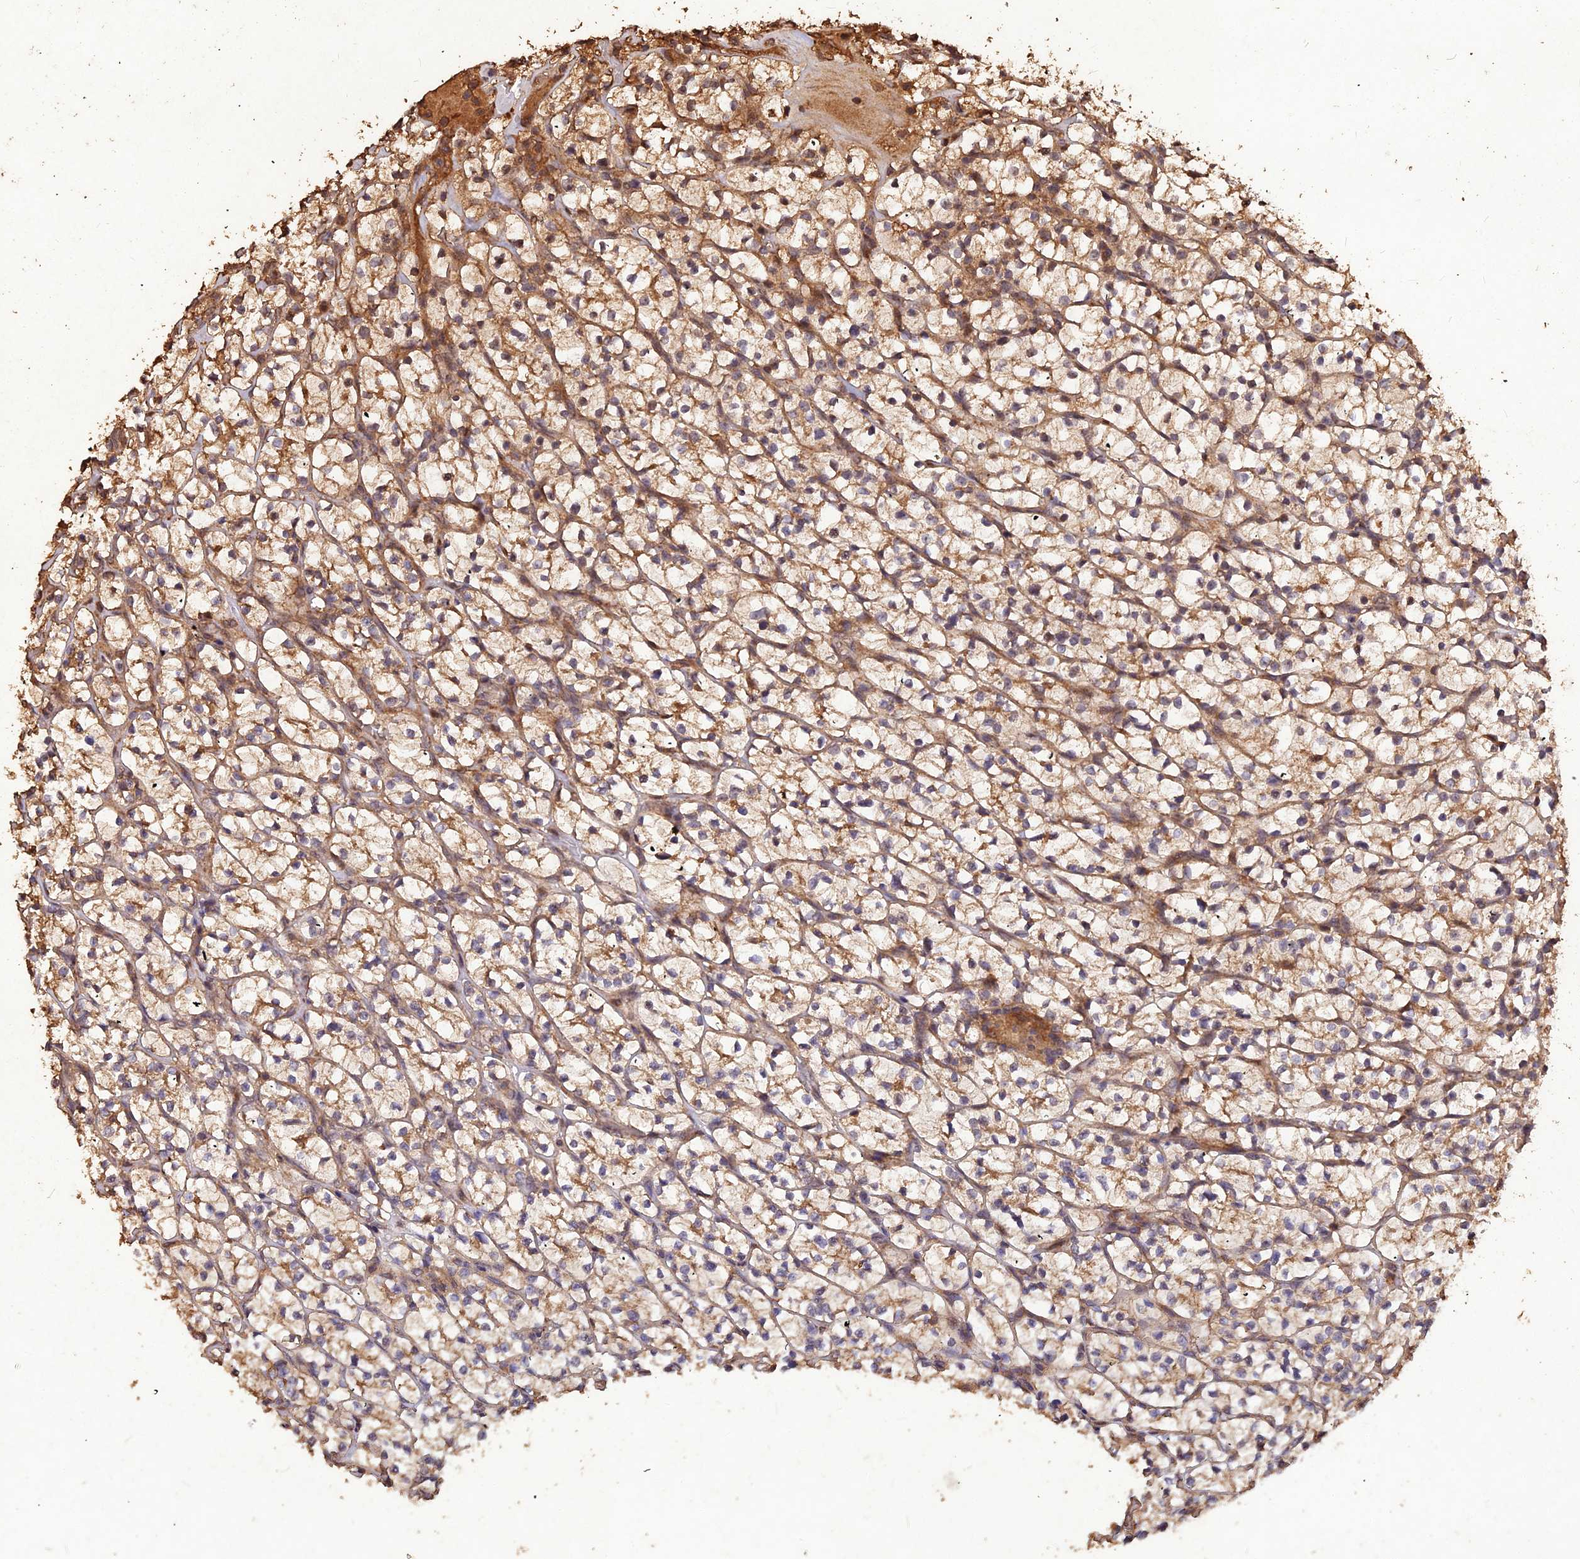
{"staining": {"intensity": "moderate", "quantity": ">75%", "location": "cytoplasmic/membranous"}, "tissue": "renal cancer", "cell_type": "Tumor cells", "image_type": "cancer", "snomed": [{"axis": "morphology", "description": "Adenocarcinoma, NOS"}, {"axis": "topography", "description": "Kidney"}], "caption": "Immunohistochemistry (IHC) of renal cancer (adenocarcinoma) demonstrates medium levels of moderate cytoplasmic/membranous staining in approximately >75% of tumor cells. The staining is performed using DAB brown chromogen to label protein expression. The nuclei are counter-stained blue using hematoxylin.", "gene": "SYMPK", "patient": {"sex": "female", "age": 64}}